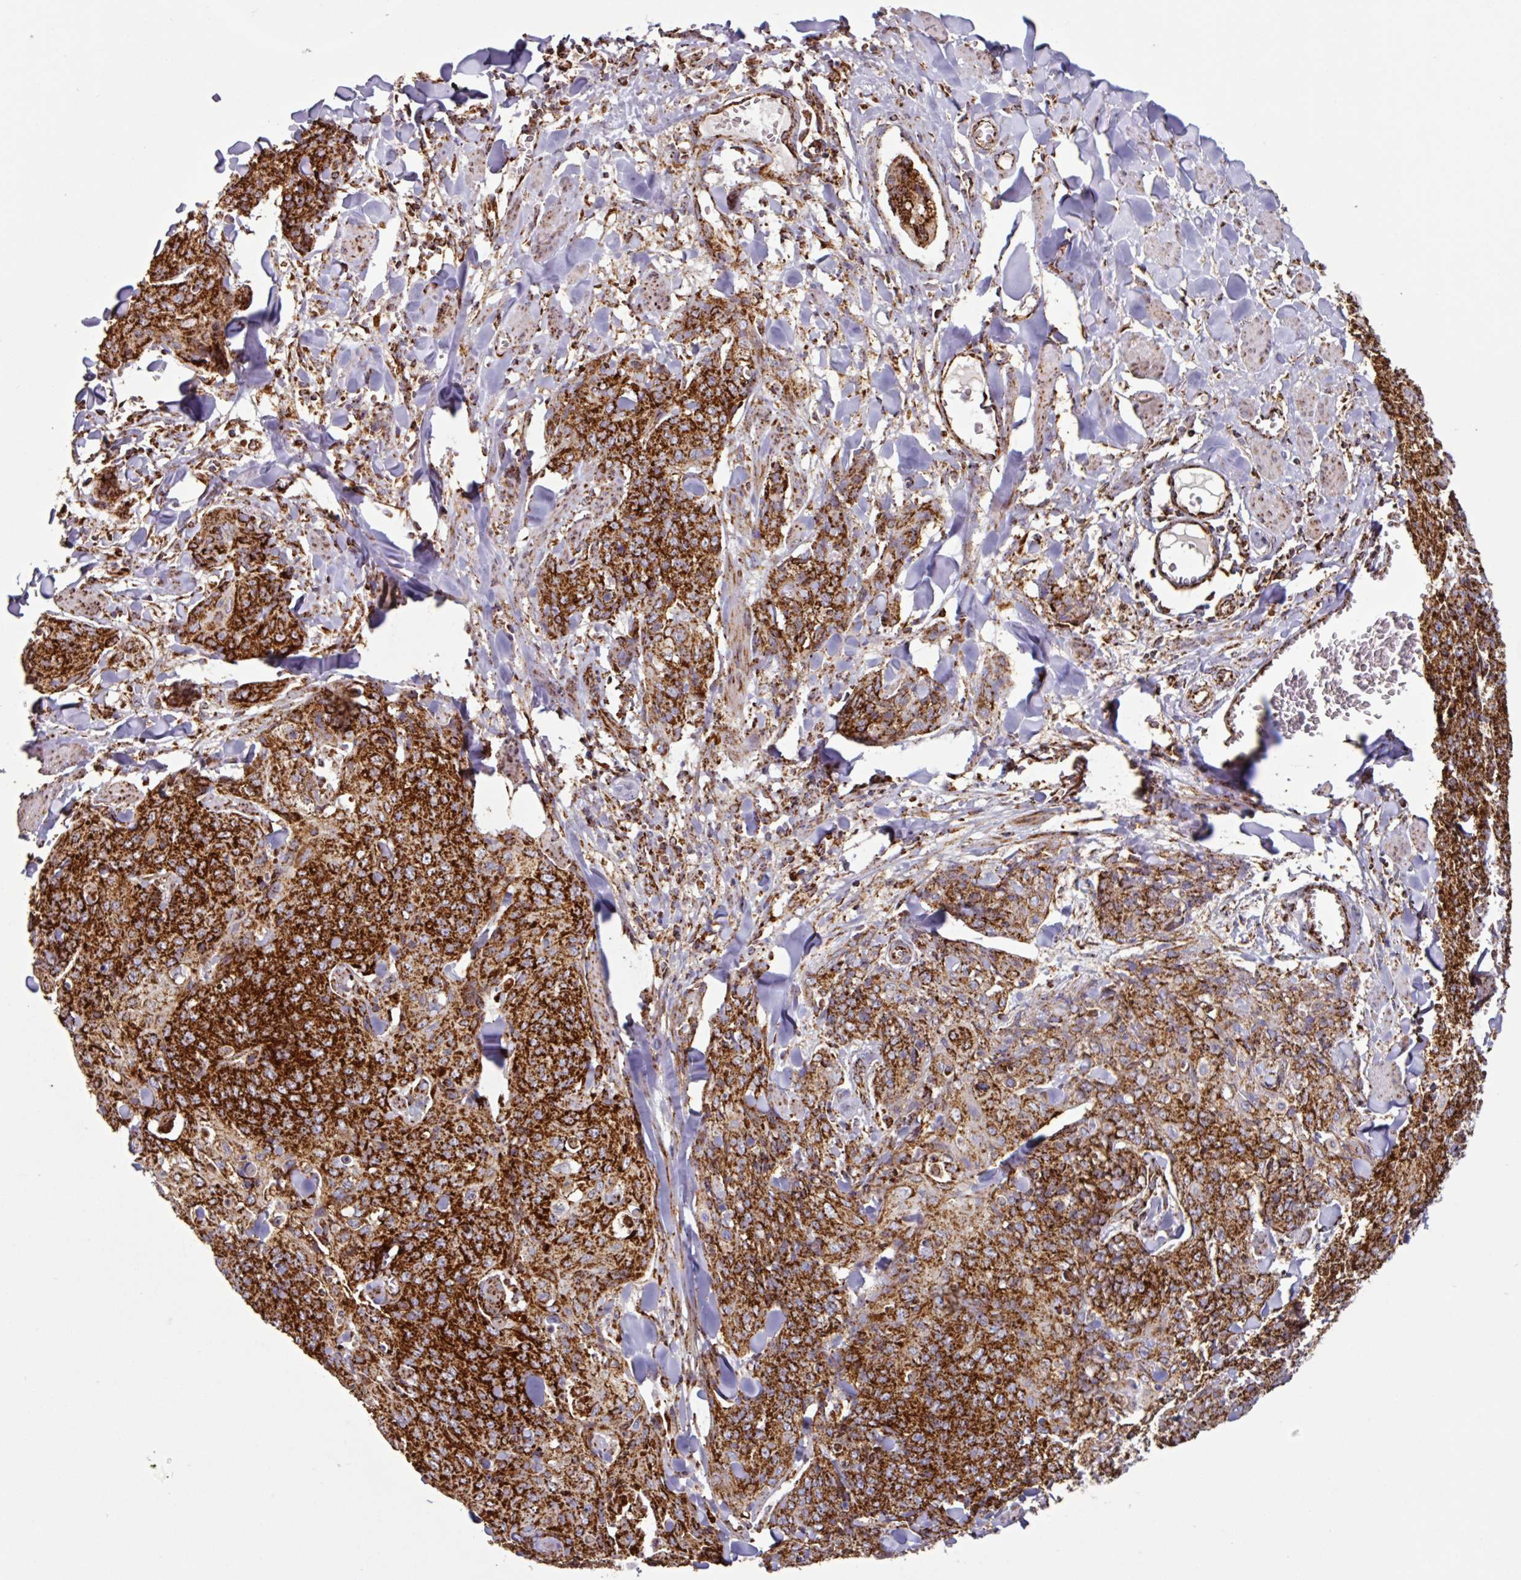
{"staining": {"intensity": "strong", "quantity": ">75%", "location": "cytoplasmic/membranous"}, "tissue": "skin cancer", "cell_type": "Tumor cells", "image_type": "cancer", "snomed": [{"axis": "morphology", "description": "Squamous cell carcinoma, NOS"}, {"axis": "topography", "description": "Skin"}, {"axis": "topography", "description": "Vulva"}], "caption": "A photomicrograph of skin cancer (squamous cell carcinoma) stained for a protein reveals strong cytoplasmic/membranous brown staining in tumor cells. The staining was performed using DAB, with brown indicating positive protein expression. Nuclei are stained blue with hematoxylin.", "gene": "TRAP1", "patient": {"sex": "female", "age": 85}}